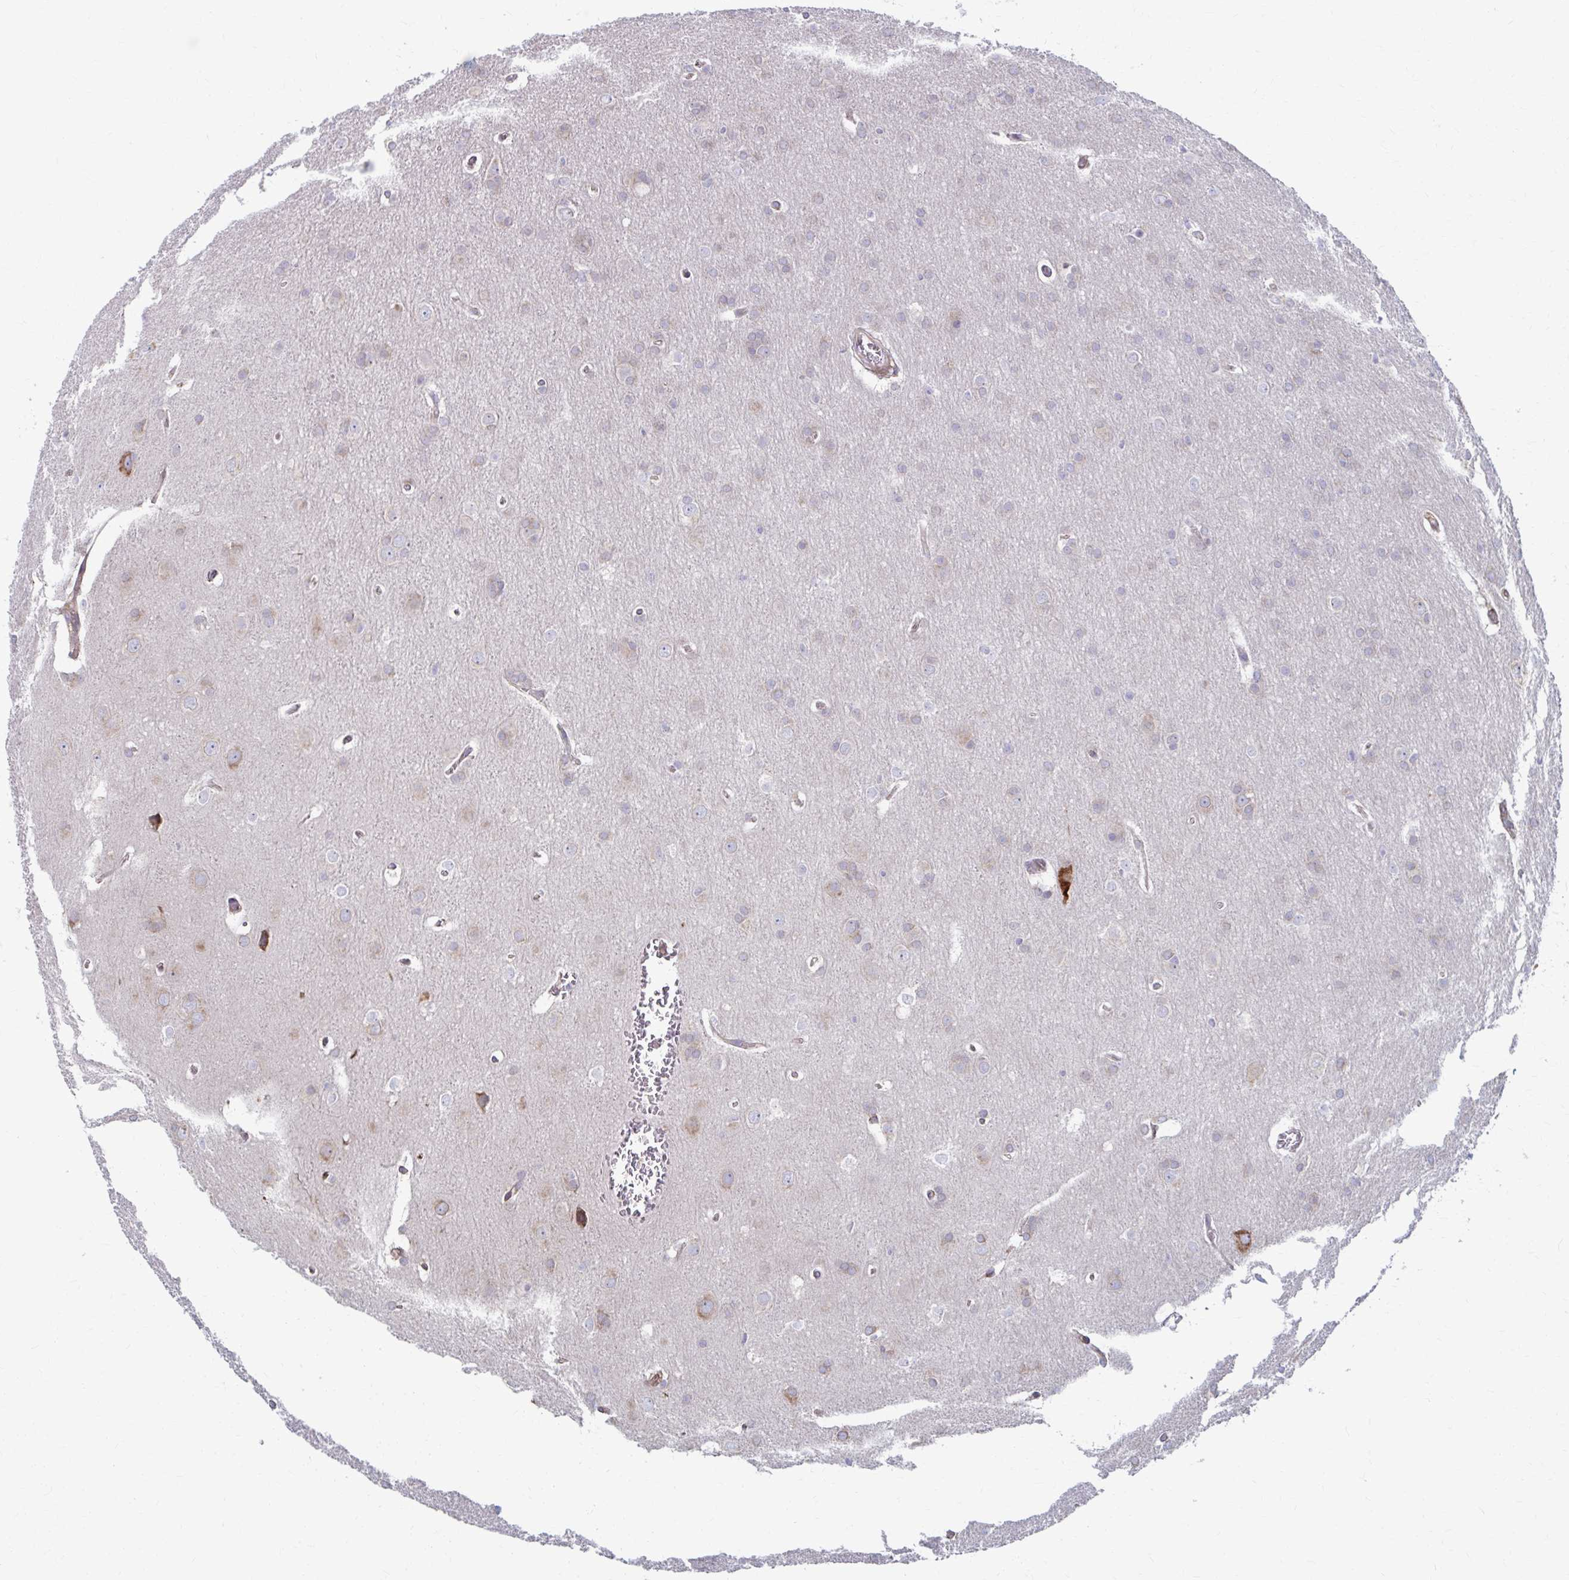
{"staining": {"intensity": "negative", "quantity": "none", "location": "none"}, "tissue": "glioma", "cell_type": "Tumor cells", "image_type": "cancer", "snomed": [{"axis": "morphology", "description": "Glioma, malignant, Low grade"}, {"axis": "topography", "description": "Brain"}], "caption": "There is no significant expression in tumor cells of malignant low-grade glioma.", "gene": "FKBP2", "patient": {"sex": "female", "age": 32}}